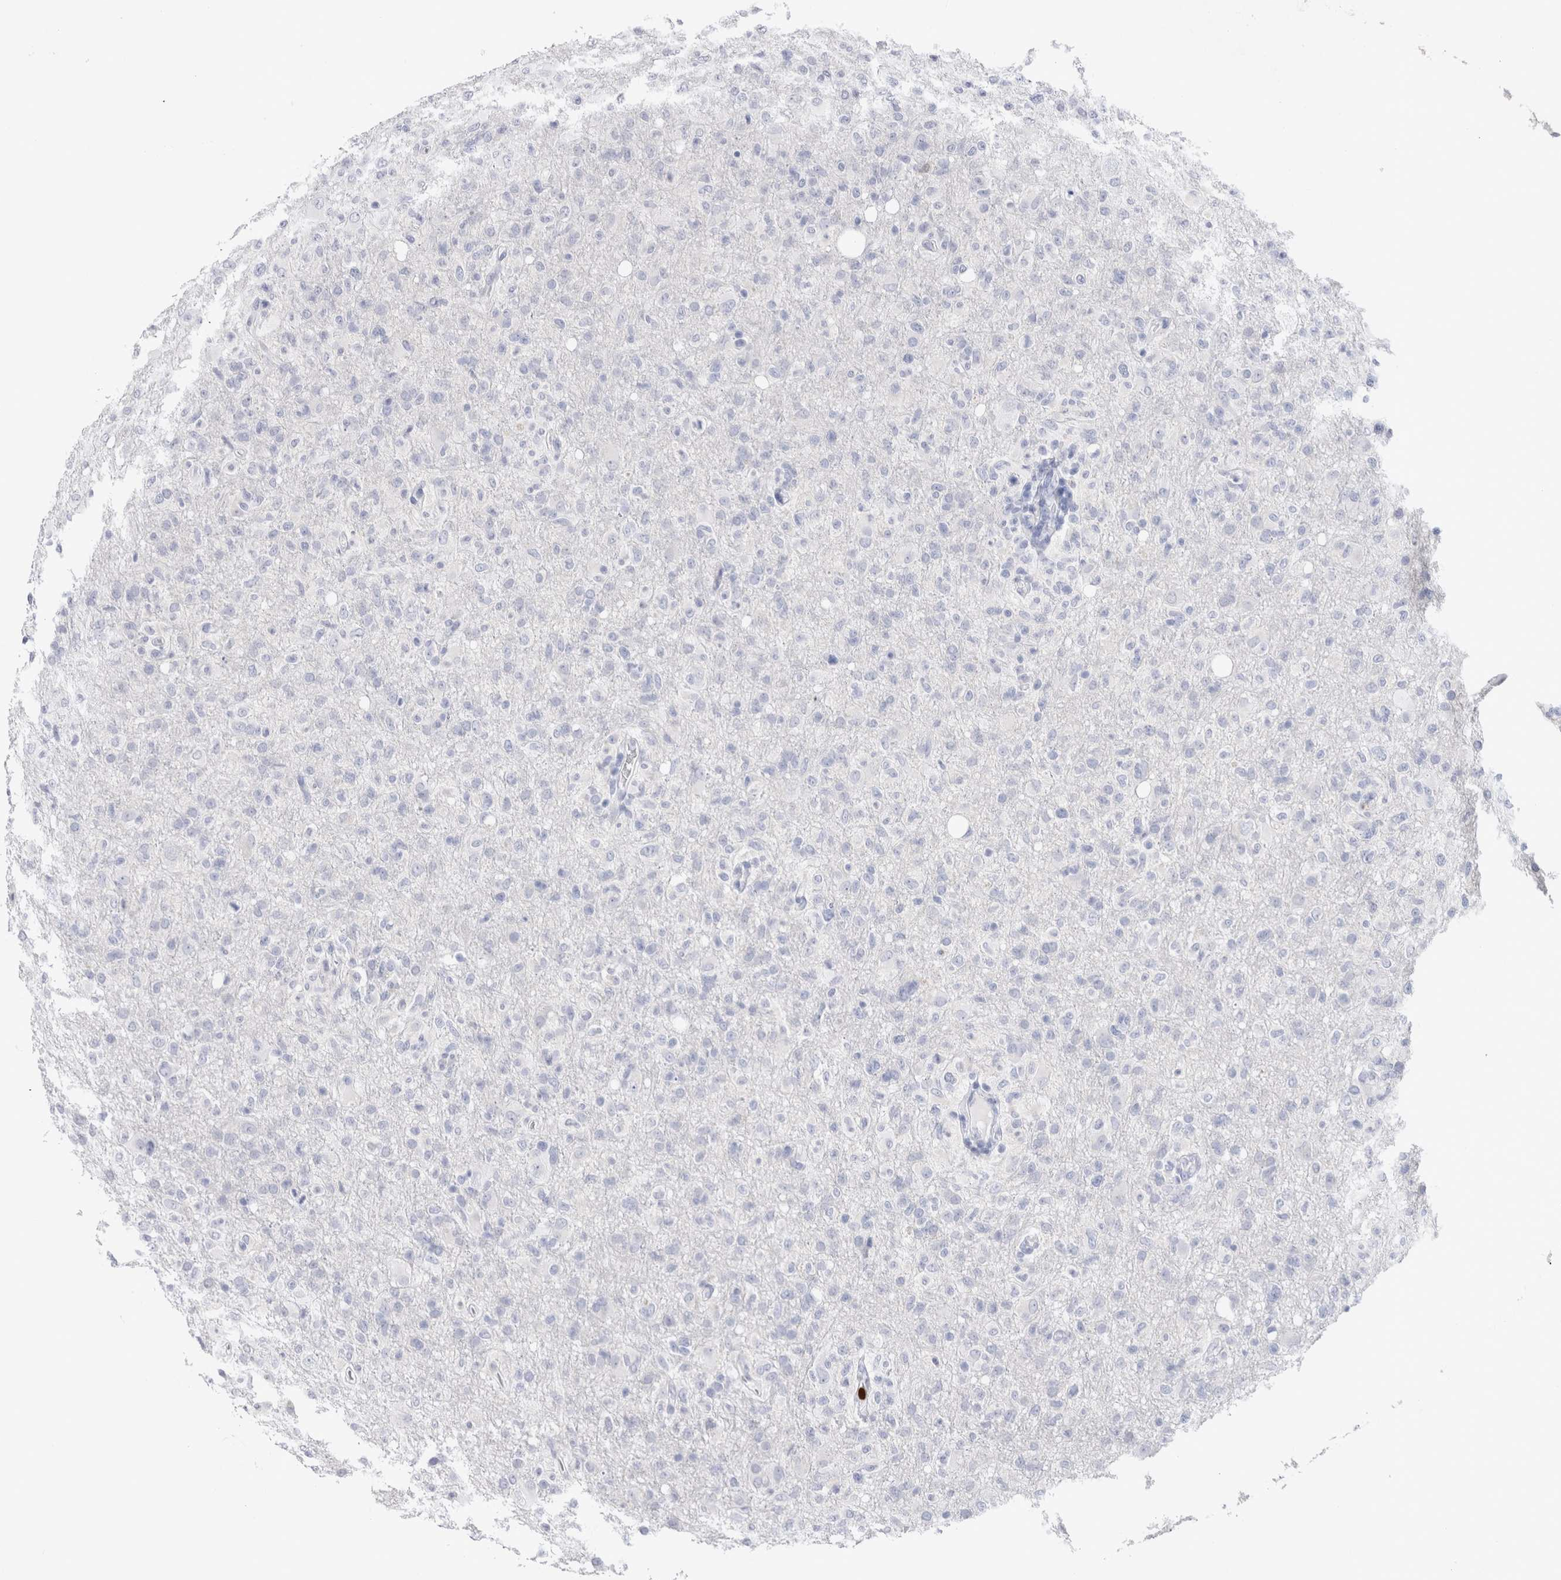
{"staining": {"intensity": "negative", "quantity": "none", "location": "none"}, "tissue": "glioma", "cell_type": "Tumor cells", "image_type": "cancer", "snomed": [{"axis": "morphology", "description": "Glioma, malignant, High grade"}, {"axis": "topography", "description": "Brain"}], "caption": "A histopathology image of high-grade glioma (malignant) stained for a protein shows no brown staining in tumor cells. (DAB (3,3'-diaminobenzidine) immunohistochemistry (IHC) with hematoxylin counter stain).", "gene": "SLC10A5", "patient": {"sex": "female", "age": 57}}